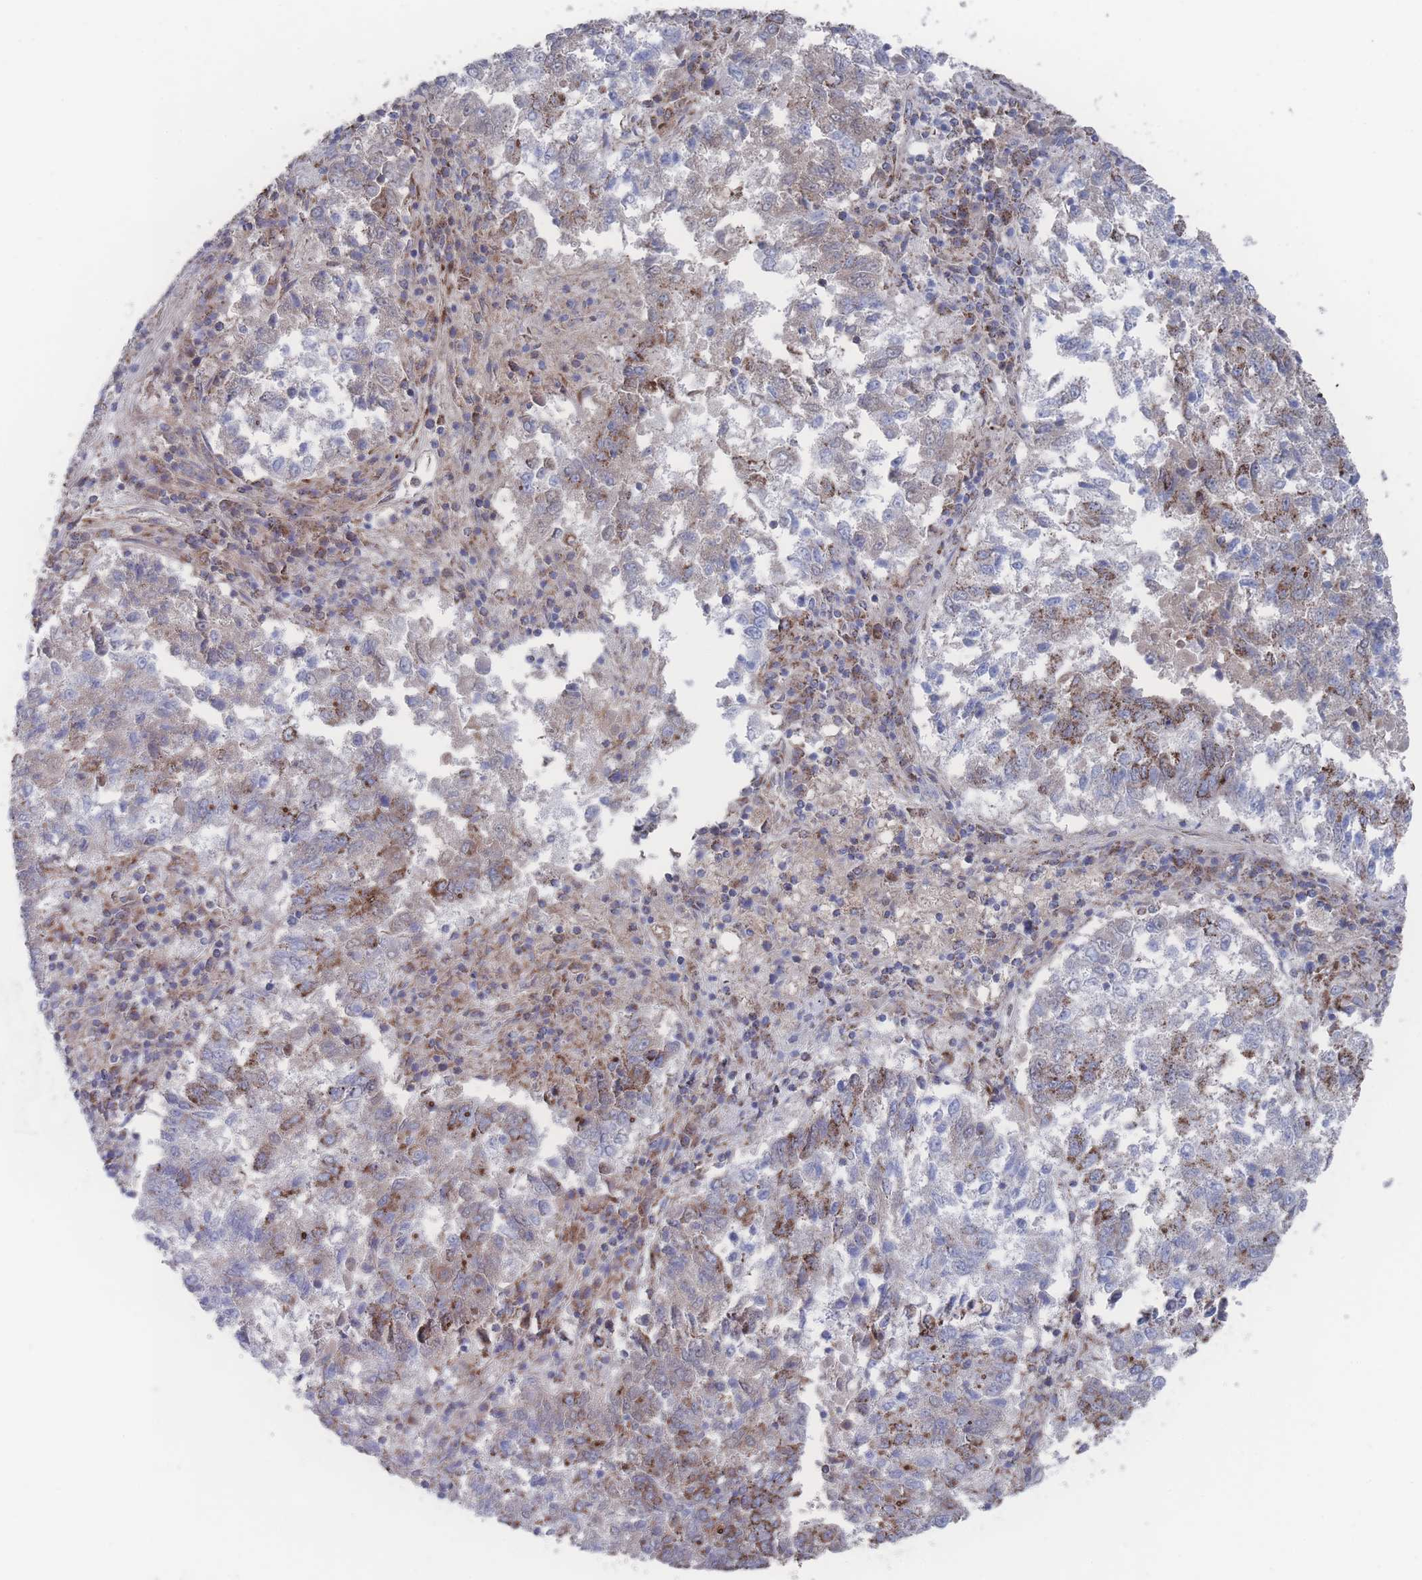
{"staining": {"intensity": "moderate", "quantity": "25%-75%", "location": "cytoplasmic/membranous"}, "tissue": "lung cancer", "cell_type": "Tumor cells", "image_type": "cancer", "snomed": [{"axis": "morphology", "description": "Squamous cell carcinoma, NOS"}, {"axis": "topography", "description": "Lung"}], "caption": "Brown immunohistochemical staining in lung squamous cell carcinoma displays moderate cytoplasmic/membranous staining in about 25%-75% of tumor cells.", "gene": "PEX14", "patient": {"sex": "male", "age": 73}}